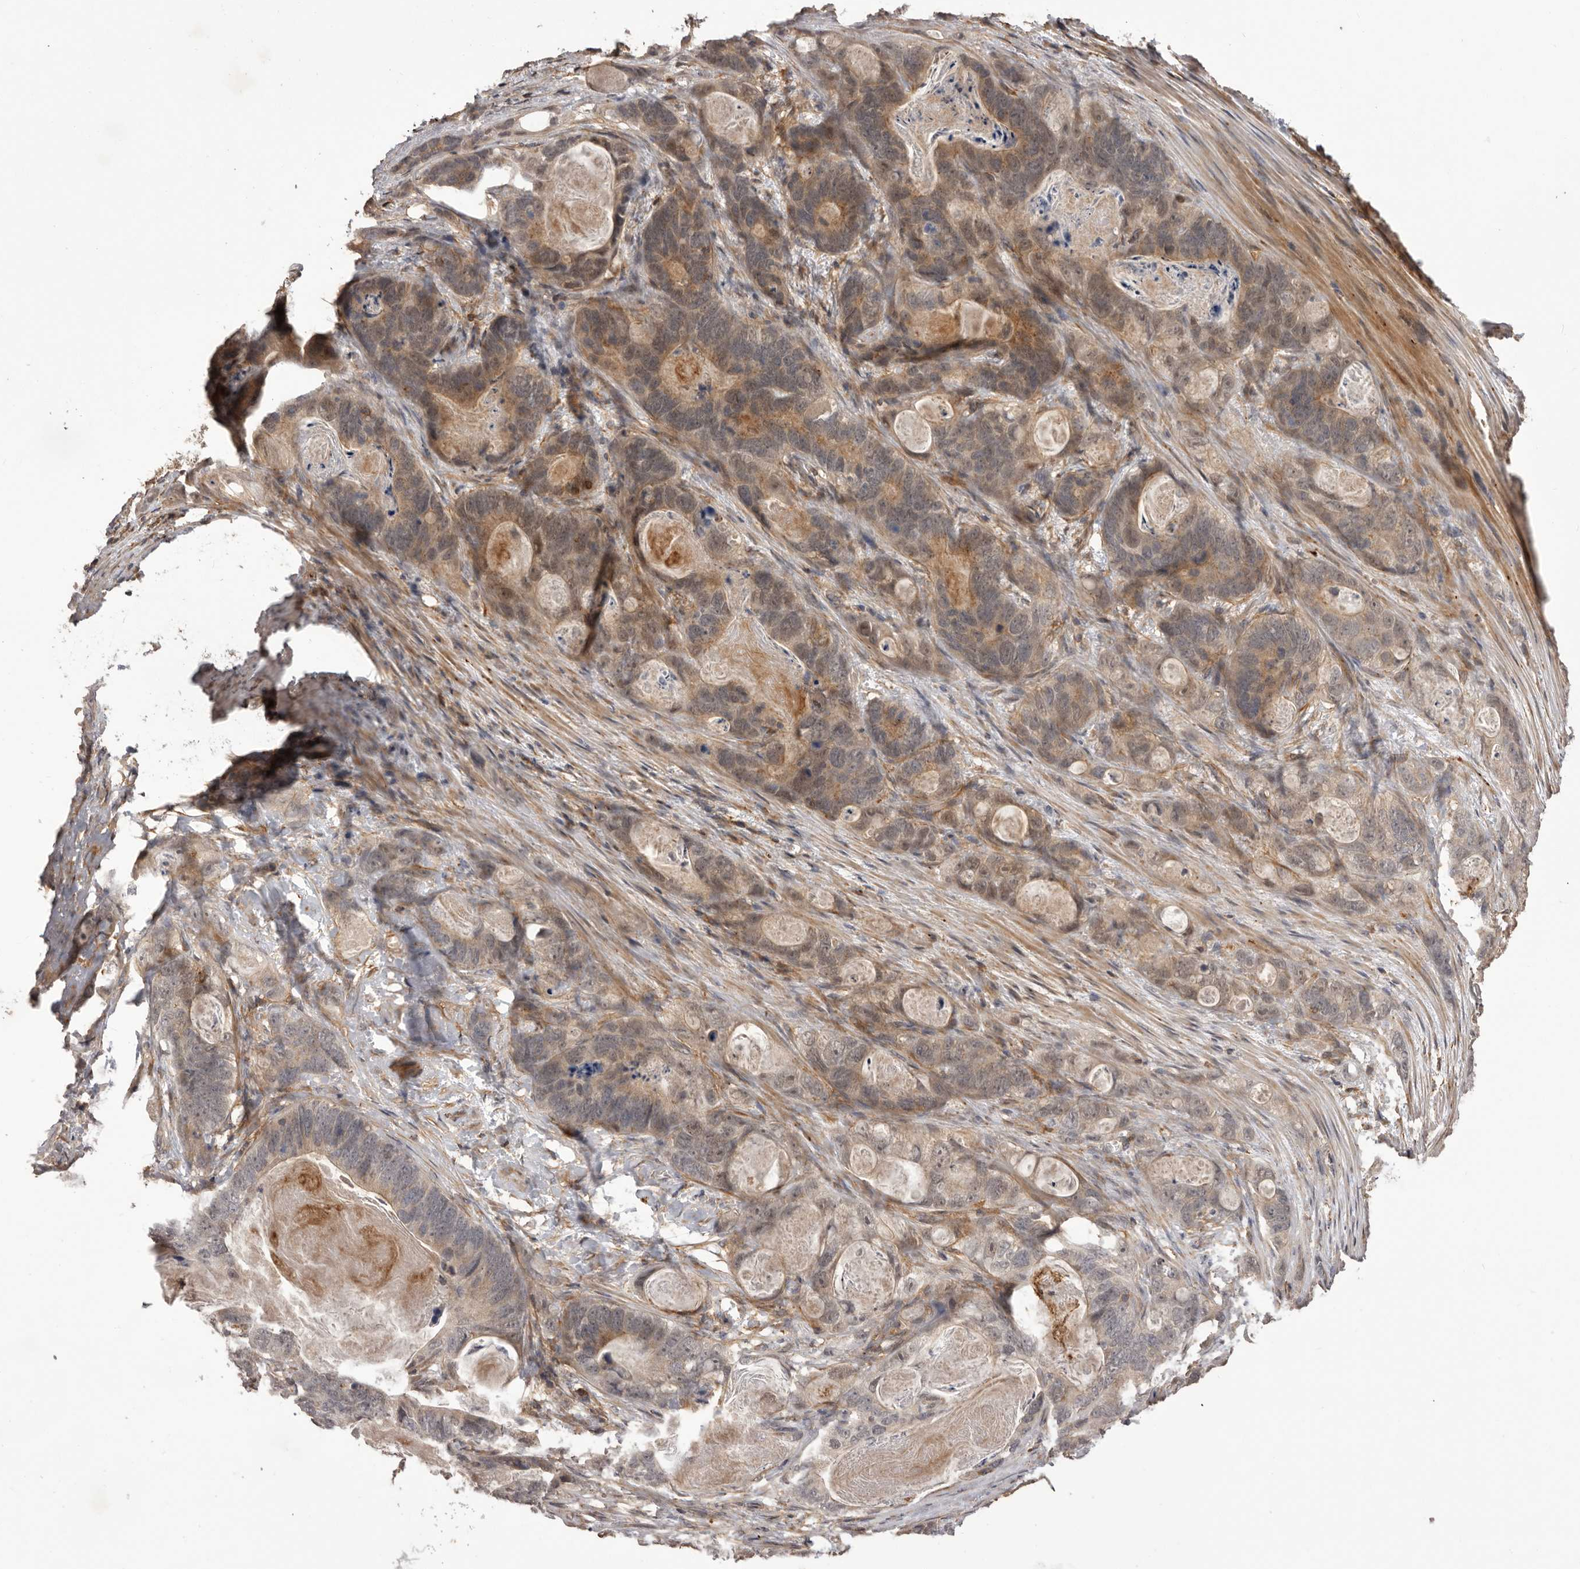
{"staining": {"intensity": "weak", "quantity": "25%-75%", "location": "cytoplasmic/membranous"}, "tissue": "stomach cancer", "cell_type": "Tumor cells", "image_type": "cancer", "snomed": [{"axis": "morphology", "description": "Normal tissue, NOS"}, {"axis": "morphology", "description": "Adenocarcinoma, NOS"}, {"axis": "topography", "description": "Stomach"}], "caption": "The micrograph demonstrates a brown stain indicating the presence of a protein in the cytoplasmic/membranous of tumor cells in stomach adenocarcinoma.", "gene": "GLIPR2", "patient": {"sex": "female", "age": 89}}